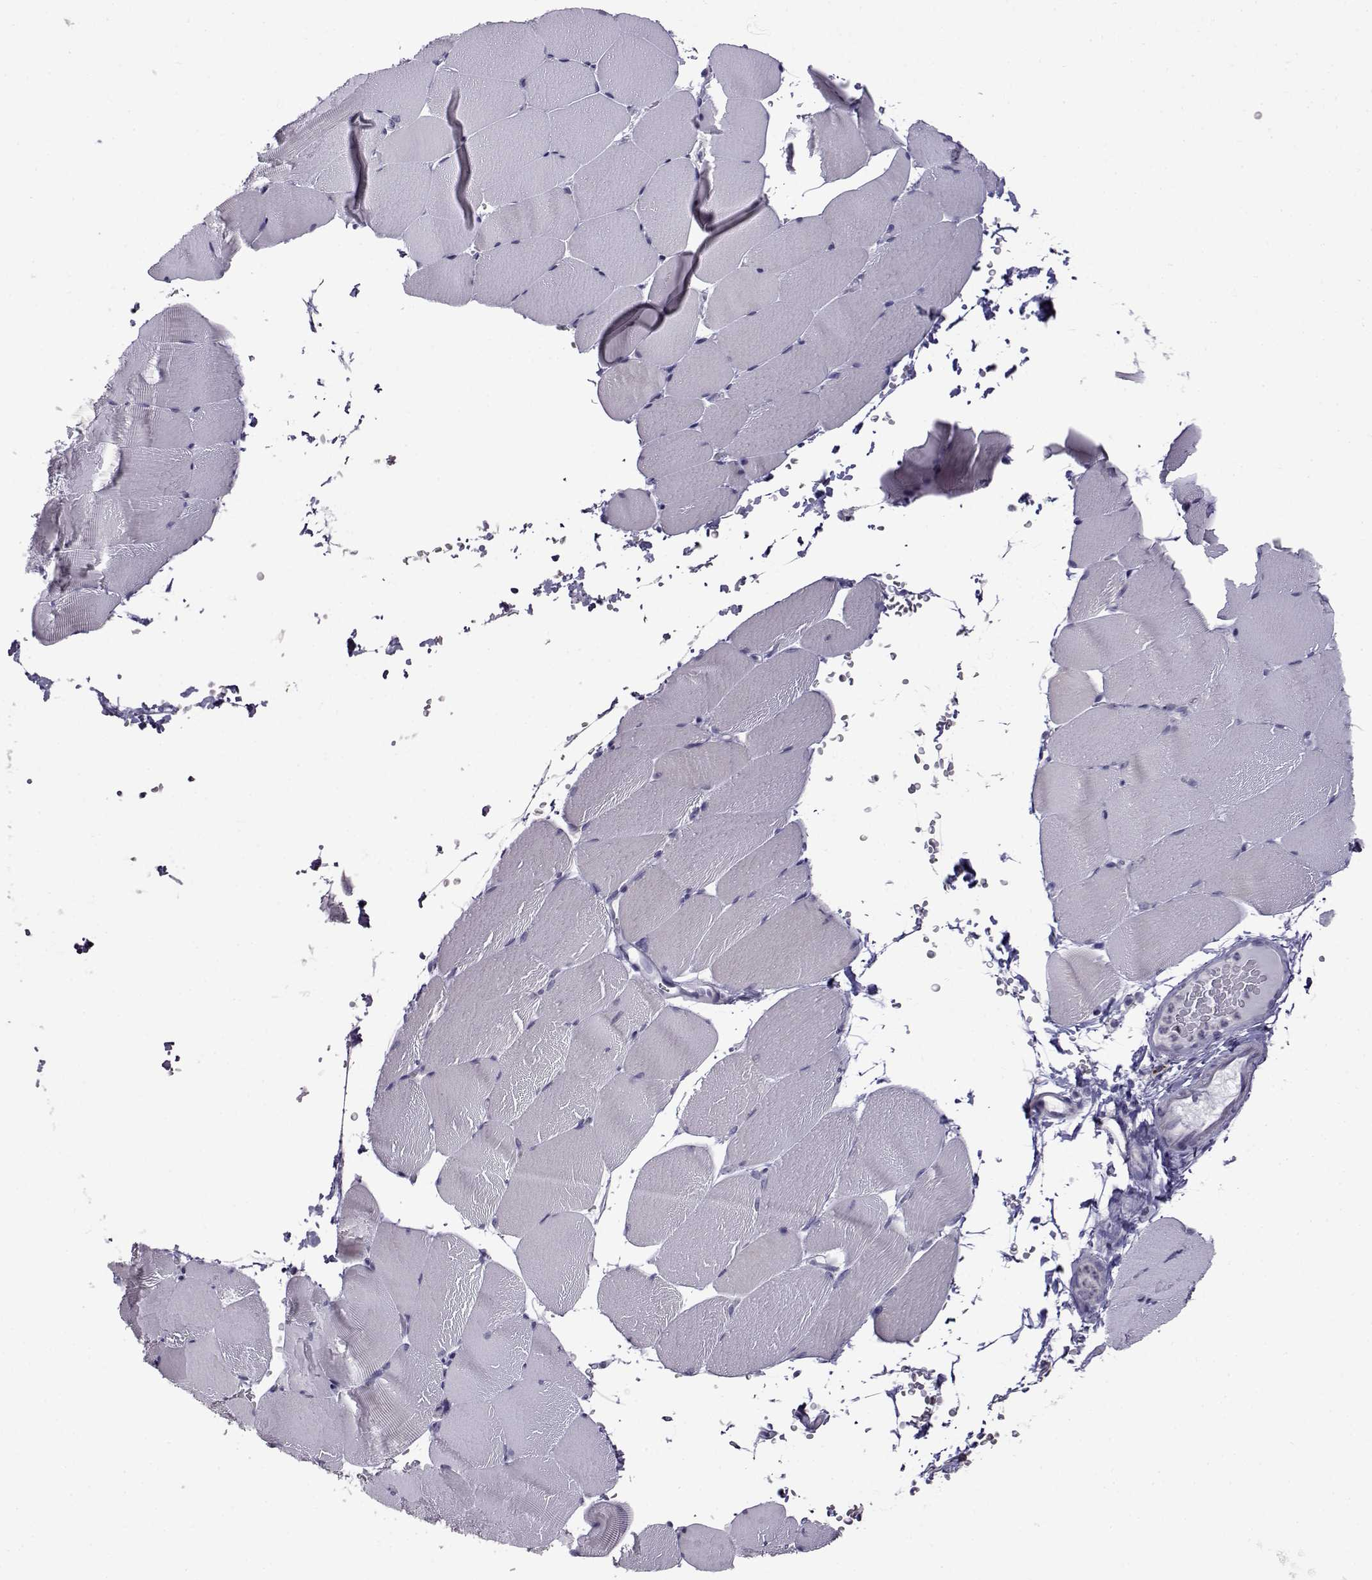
{"staining": {"intensity": "negative", "quantity": "none", "location": "none"}, "tissue": "skeletal muscle", "cell_type": "Myocytes", "image_type": "normal", "snomed": [{"axis": "morphology", "description": "Normal tissue, NOS"}, {"axis": "topography", "description": "Skeletal muscle"}], "caption": "This photomicrograph is of benign skeletal muscle stained with immunohistochemistry to label a protein in brown with the nuclei are counter-stained blue. There is no staining in myocytes. The staining is performed using DAB brown chromogen with nuclei counter-stained in using hematoxylin.", "gene": "VGF", "patient": {"sex": "female", "age": 37}}